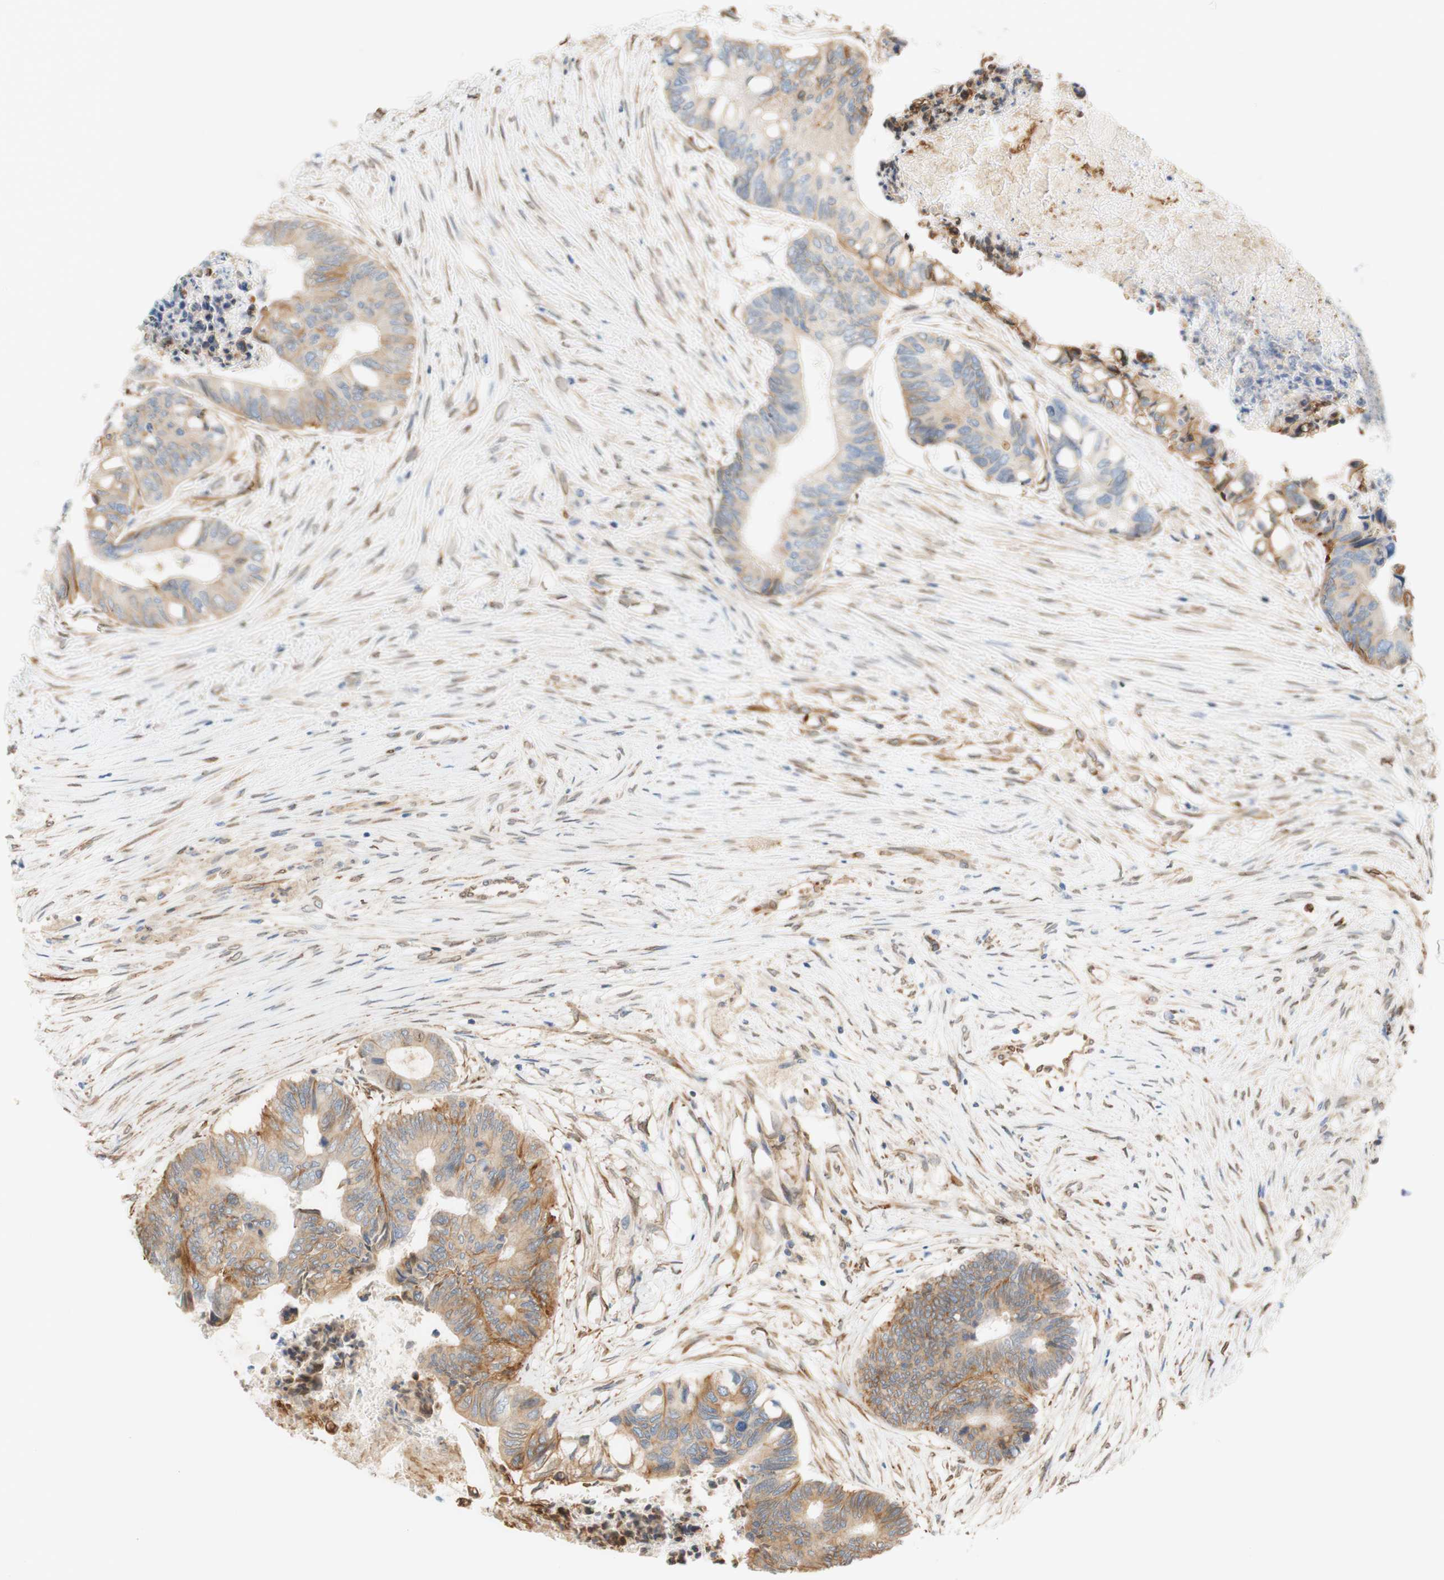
{"staining": {"intensity": "moderate", "quantity": "<25%", "location": "cytoplasmic/membranous"}, "tissue": "colorectal cancer", "cell_type": "Tumor cells", "image_type": "cancer", "snomed": [{"axis": "morphology", "description": "Adenocarcinoma, NOS"}, {"axis": "topography", "description": "Rectum"}], "caption": "Immunohistochemical staining of human adenocarcinoma (colorectal) exhibits low levels of moderate cytoplasmic/membranous protein positivity in approximately <25% of tumor cells. (Brightfield microscopy of DAB IHC at high magnification).", "gene": "ENDOD1", "patient": {"sex": "male", "age": 63}}